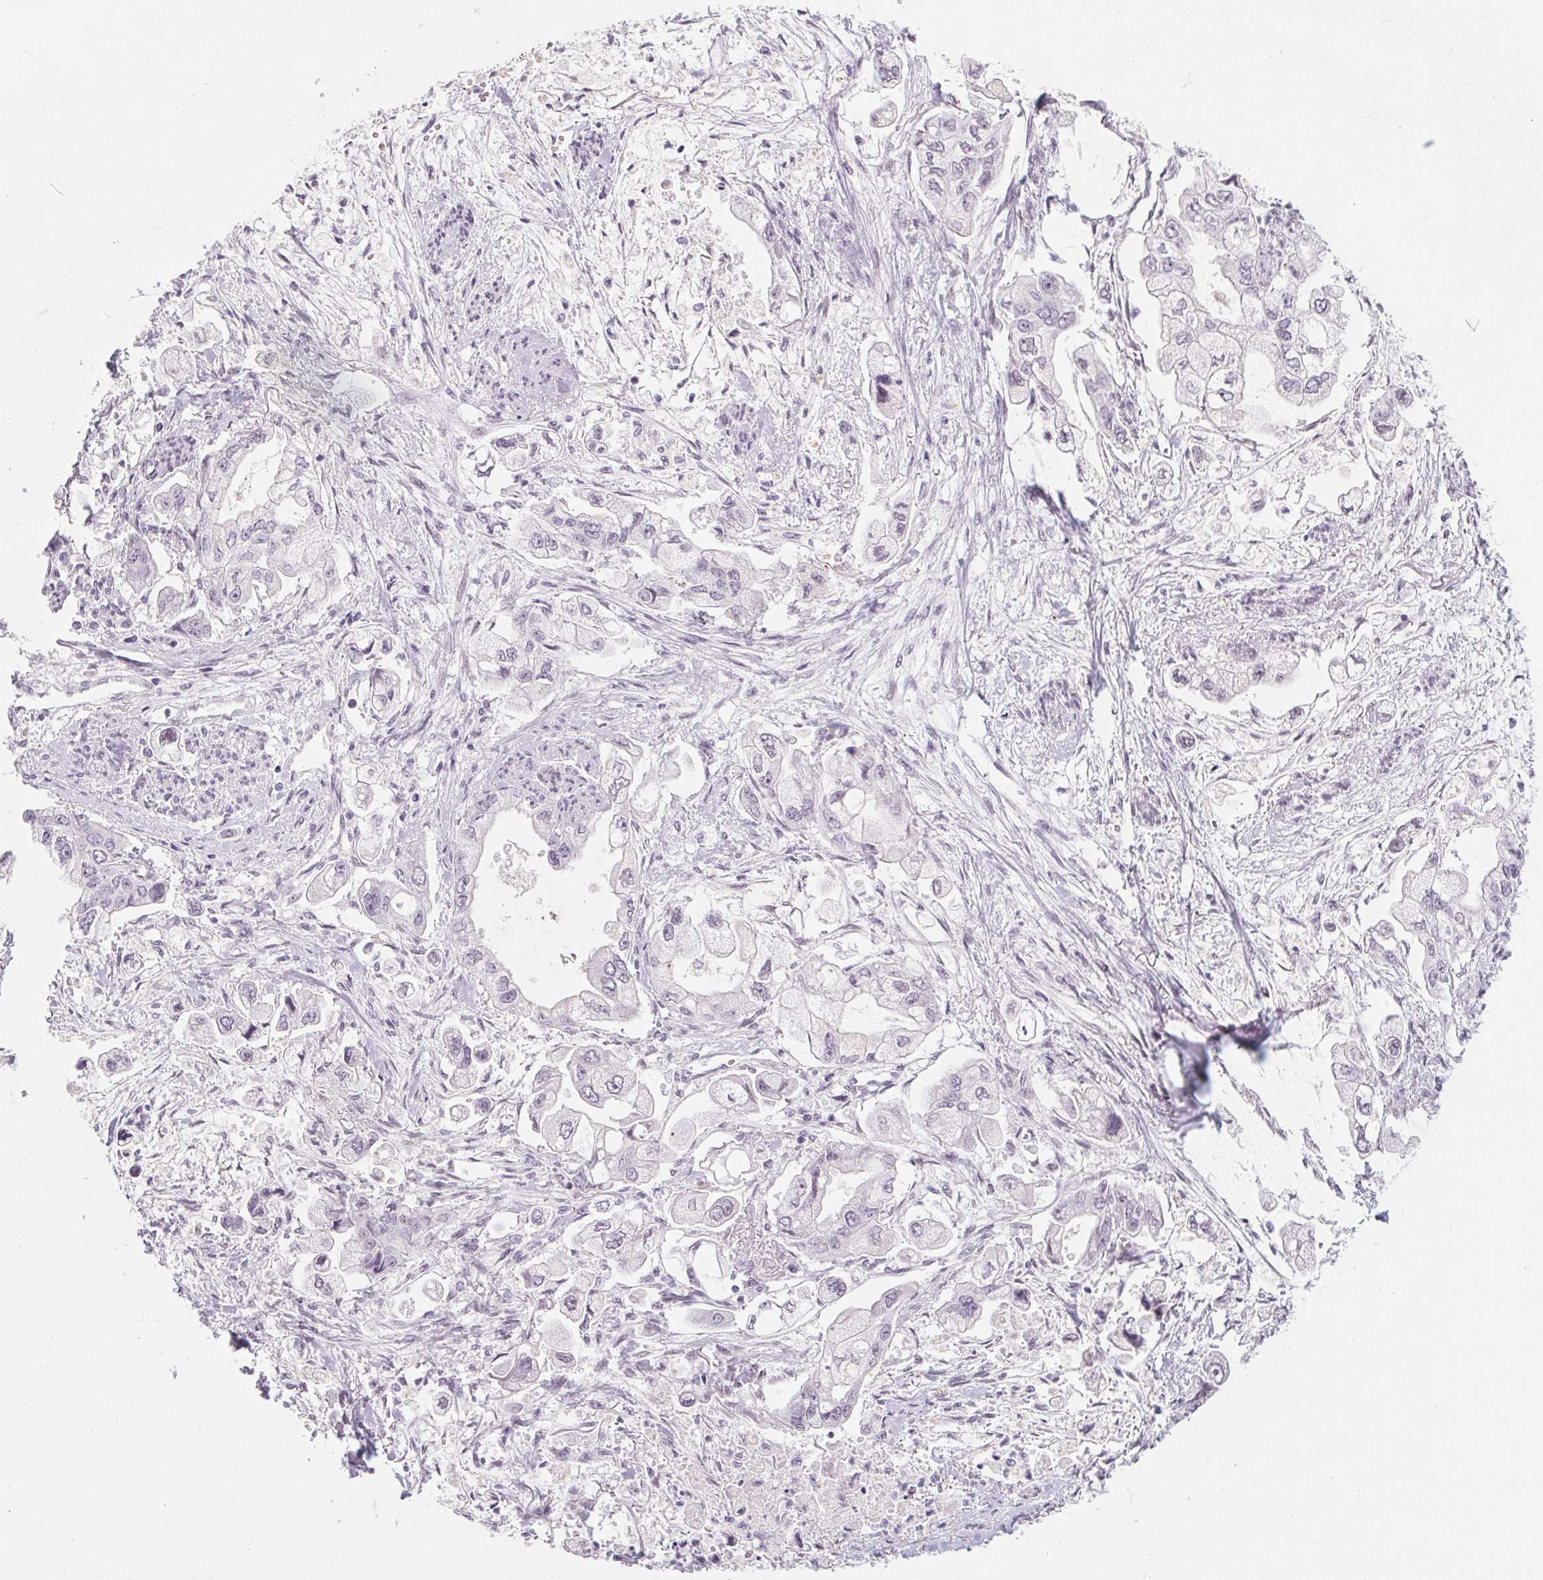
{"staining": {"intensity": "negative", "quantity": "none", "location": "none"}, "tissue": "stomach cancer", "cell_type": "Tumor cells", "image_type": "cancer", "snomed": [{"axis": "morphology", "description": "Normal tissue, NOS"}, {"axis": "morphology", "description": "Adenocarcinoma, NOS"}, {"axis": "topography", "description": "Stomach"}], "caption": "IHC of human stomach cancer demonstrates no expression in tumor cells. Nuclei are stained in blue.", "gene": "KCNQ2", "patient": {"sex": "male", "age": 62}}